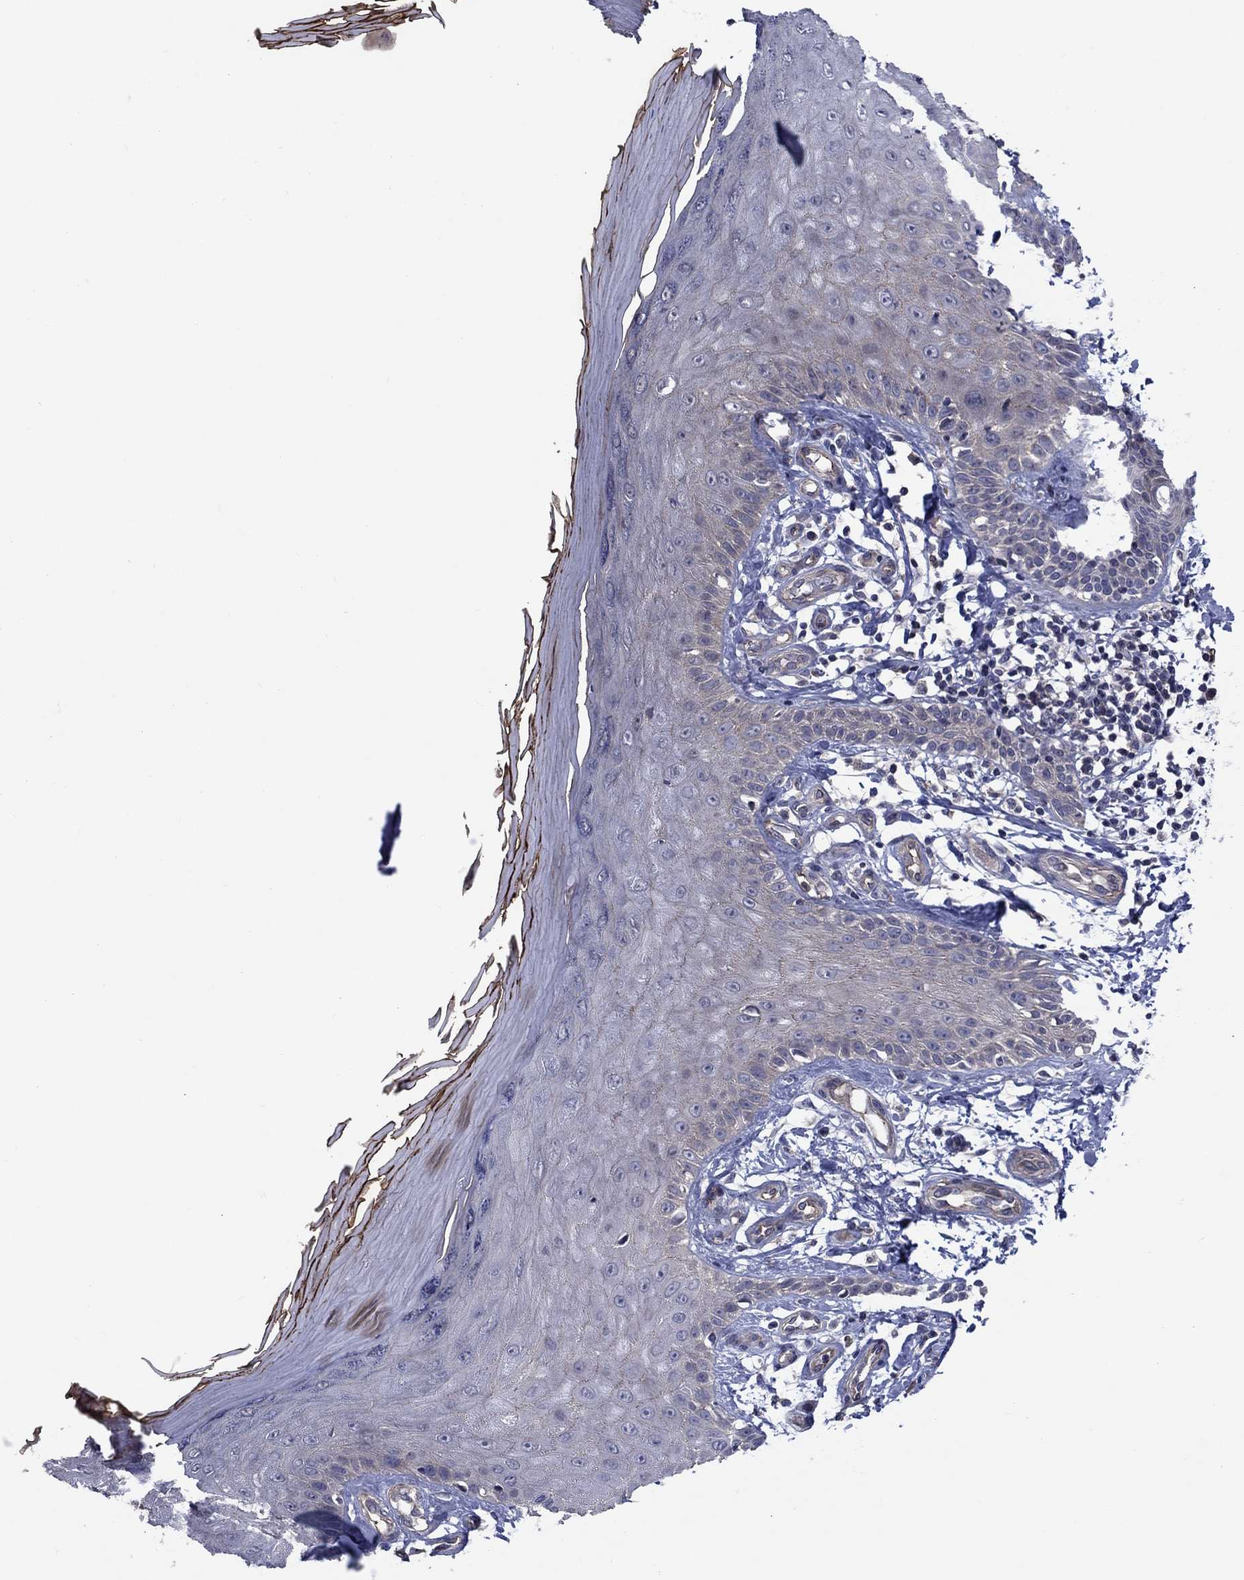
{"staining": {"intensity": "negative", "quantity": "none", "location": "none"}, "tissue": "skin", "cell_type": "Fibroblasts", "image_type": "normal", "snomed": [{"axis": "morphology", "description": "Normal tissue, NOS"}, {"axis": "morphology", "description": "Inflammation, NOS"}, {"axis": "morphology", "description": "Fibrosis, NOS"}, {"axis": "topography", "description": "Skin"}], "caption": "Immunohistochemical staining of unremarkable skin exhibits no significant staining in fibroblasts. The staining was performed using DAB to visualize the protein expression in brown, while the nuclei were stained in blue with hematoxylin (Magnification: 20x).", "gene": "MSRB1", "patient": {"sex": "male", "age": 71}}